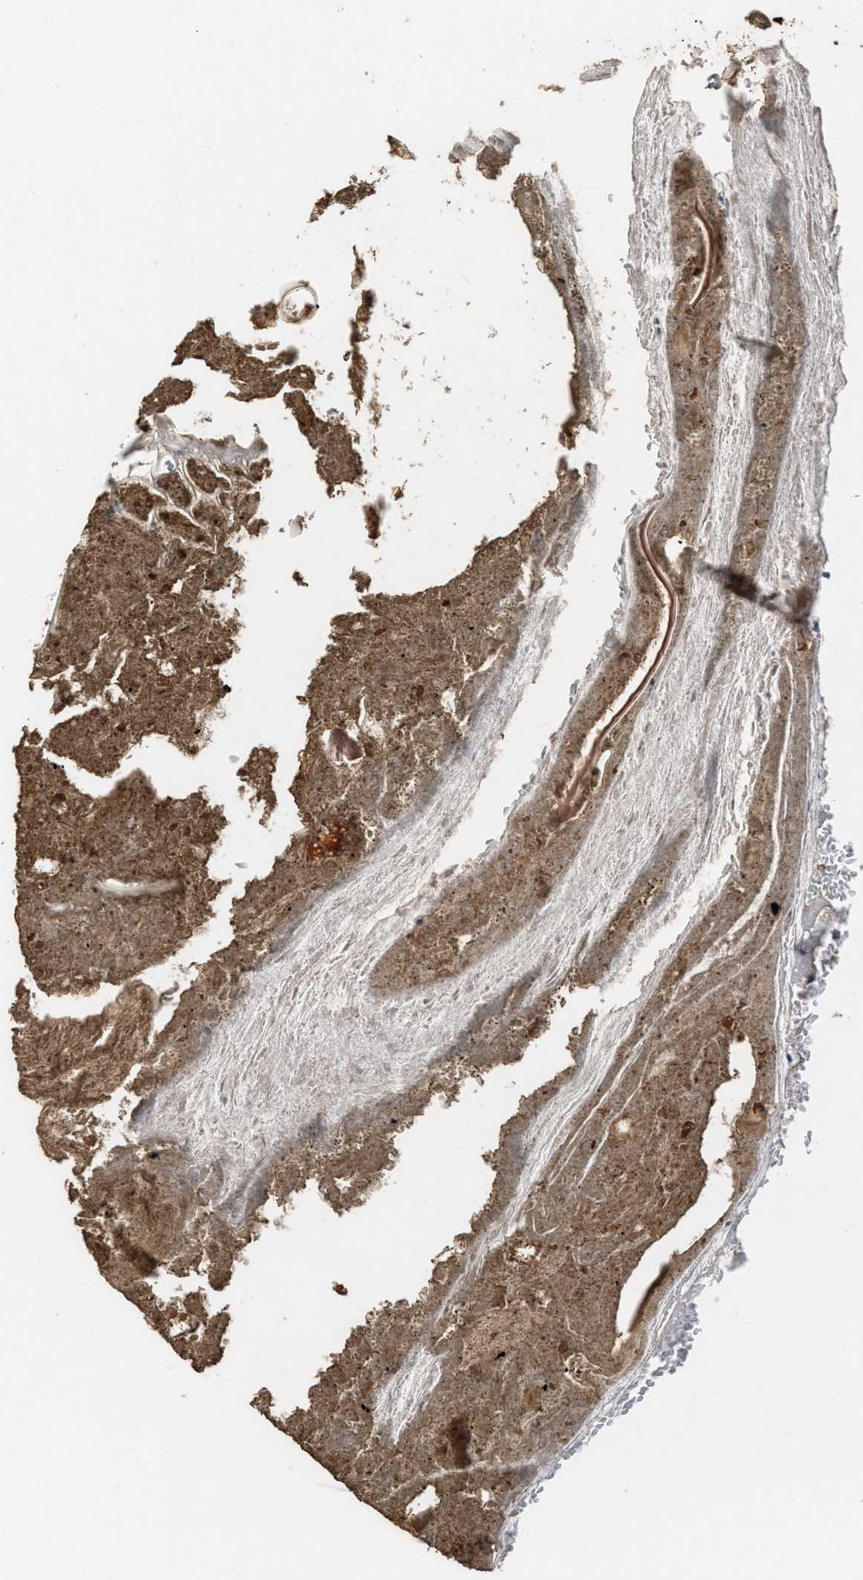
{"staining": {"intensity": "weak", "quantity": "25%-75%", "location": "cytoplasmic/membranous,nuclear"}, "tissue": "appendix", "cell_type": "Glandular cells", "image_type": "normal", "snomed": [{"axis": "morphology", "description": "Normal tissue, NOS"}, {"axis": "topography", "description": "Appendix"}], "caption": "Protein analysis of unremarkable appendix displays weak cytoplasmic/membranous,nuclear staining in approximately 25%-75% of glandular cells.", "gene": "NAT1", "patient": {"sex": "female", "age": 10}}